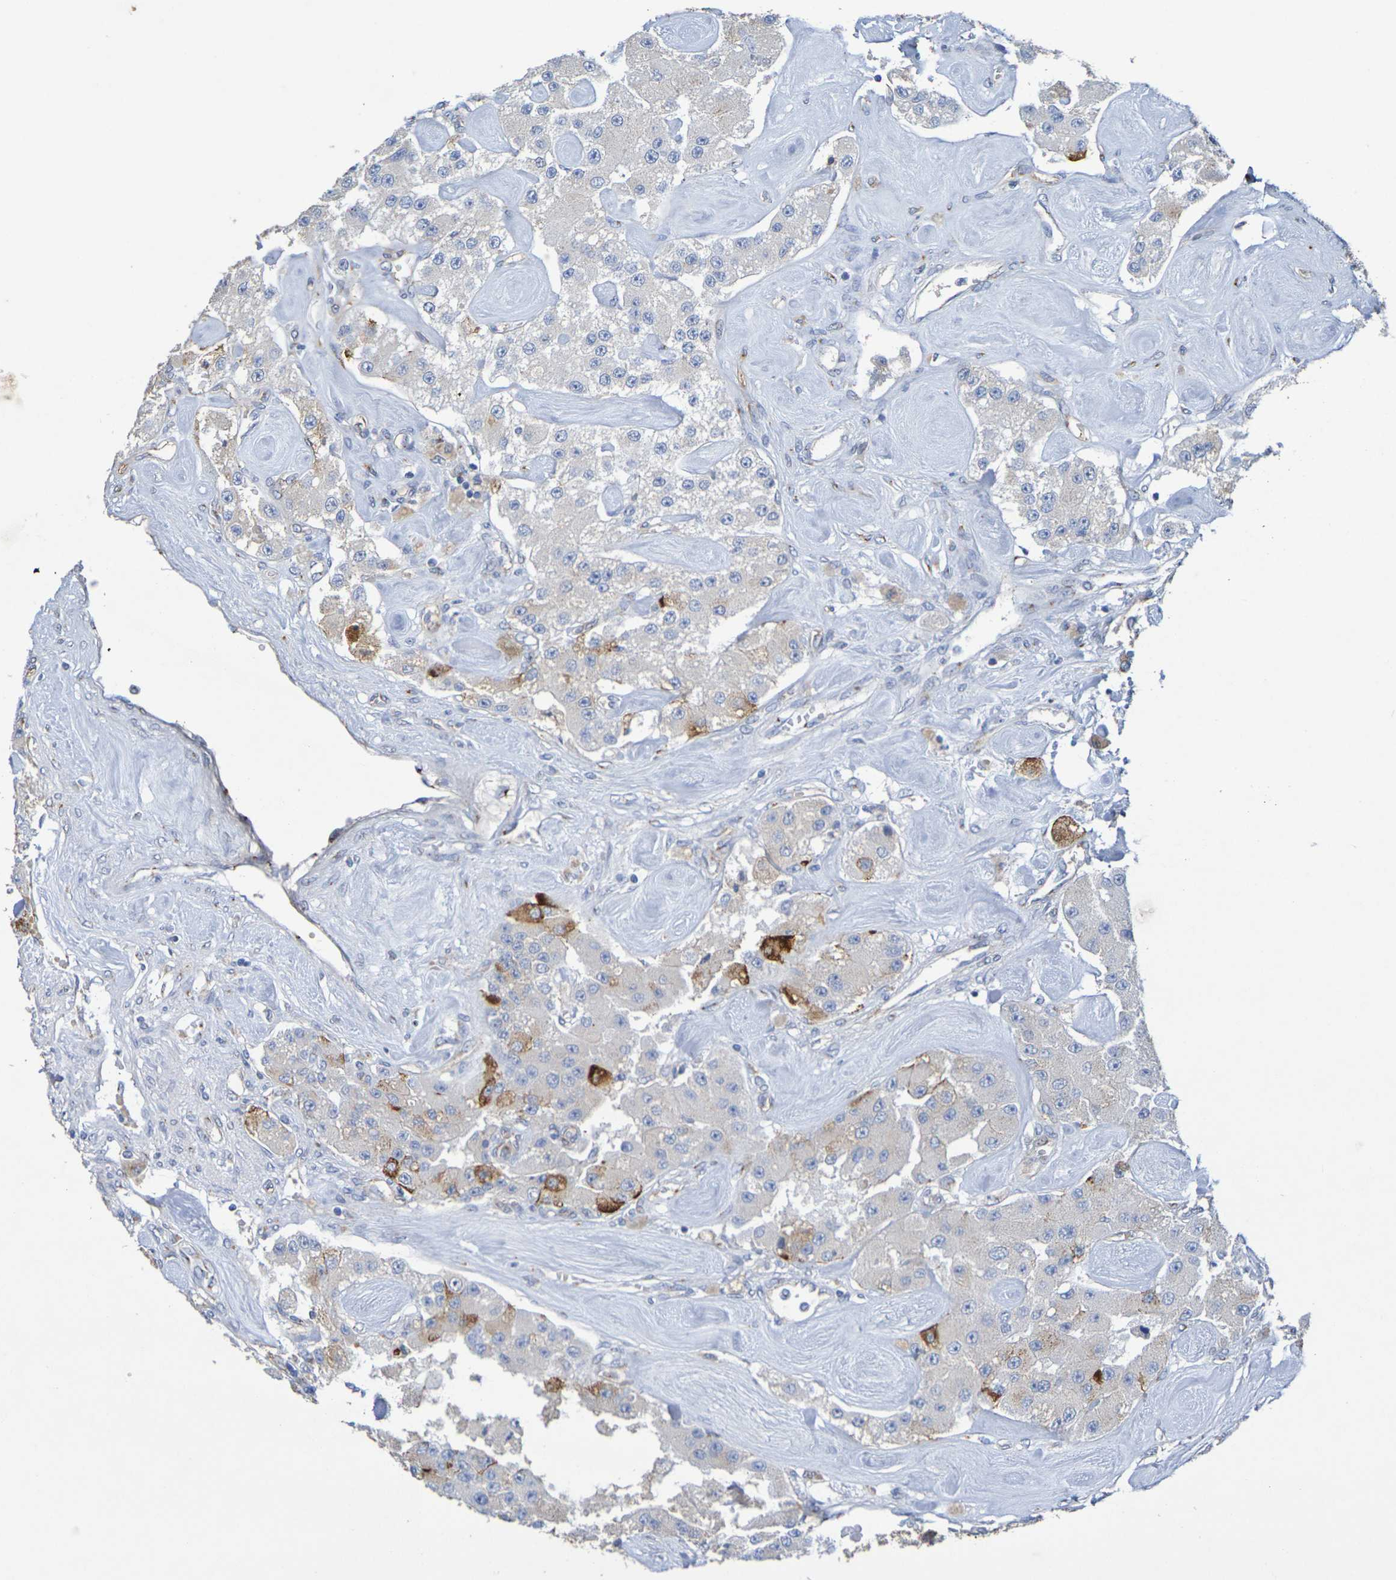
{"staining": {"intensity": "moderate", "quantity": "<25%", "location": "cytoplasmic/membranous"}, "tissue": "carcinoid", "cell_type": "Tumor cells", "image_type": "cancer", "snomed": [{"axis": "morphology", "description": "Carcinoid, malignant, NOS"}, {"axis": "topography", "description": "Pancreas"}], "caption": "Immunohistochemistry (IHC) photomicrograph of carcinoid (malignant) stained for a protein (brown), which displays low levels of moderate cytoplasmic/membranous positivity in about <25% of tumor cells.", "gene": "DCP2", "patient": {"sex": "male", "age": 41}}